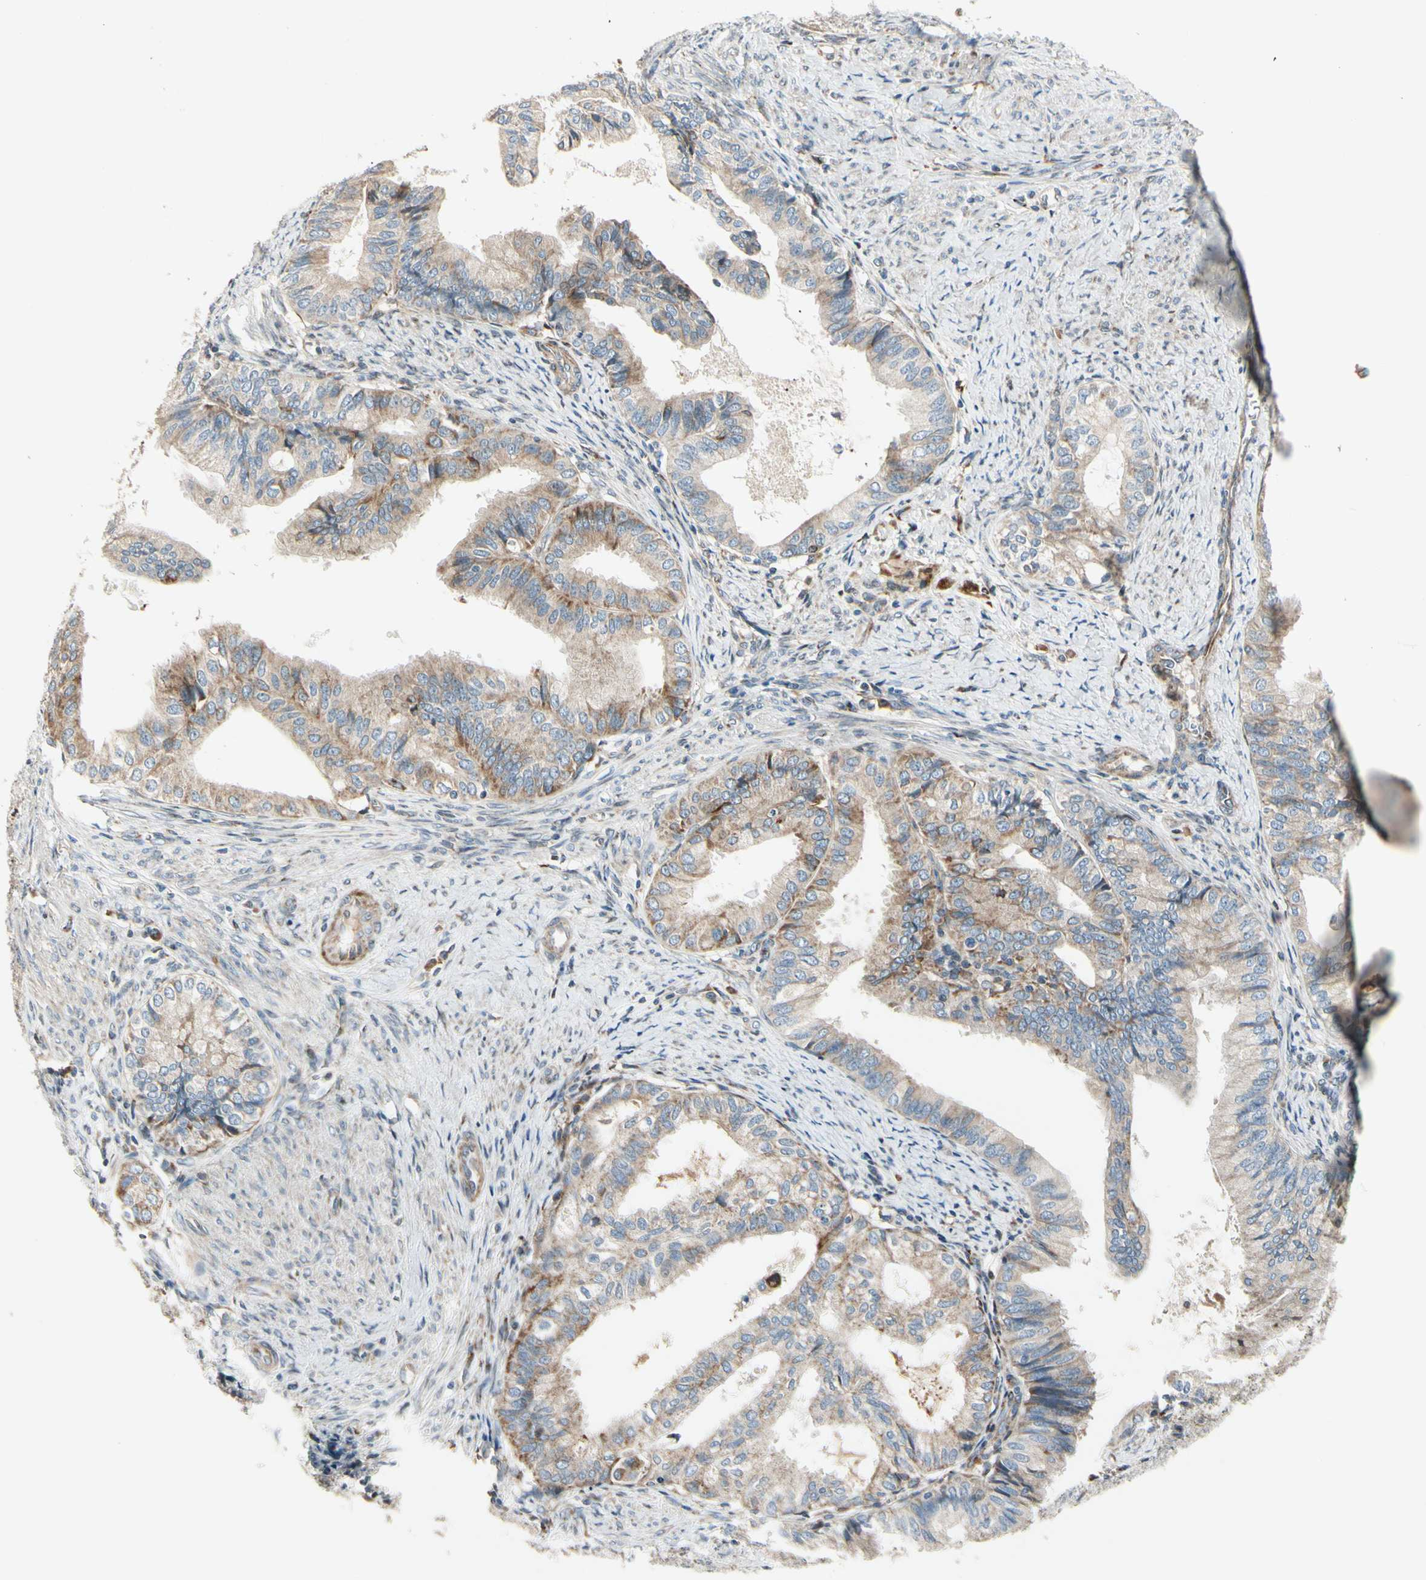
{"staining": {"intensity": "weak", "quantity": ">75%", "location": "cytoplasmic/membranous"}, "tissue": "endometrial cancer", "cell_type": "Tumor cells", "image_type": "cancer", "snomed": [{"axis": "morphology", "description": "Adenocarcinoma, NOS"}, {"axis": "topography", "description": "Endometrium"}], "caption": "This histopathology image shows immunohistochemistry staining of human endometrial adenocarcinoma, with low weak cytoplasmic/membranous positivity in approximately >75% of tumor cells.", "gene": "MRPL9", "patient": {"sex": "female", "age": 86}}